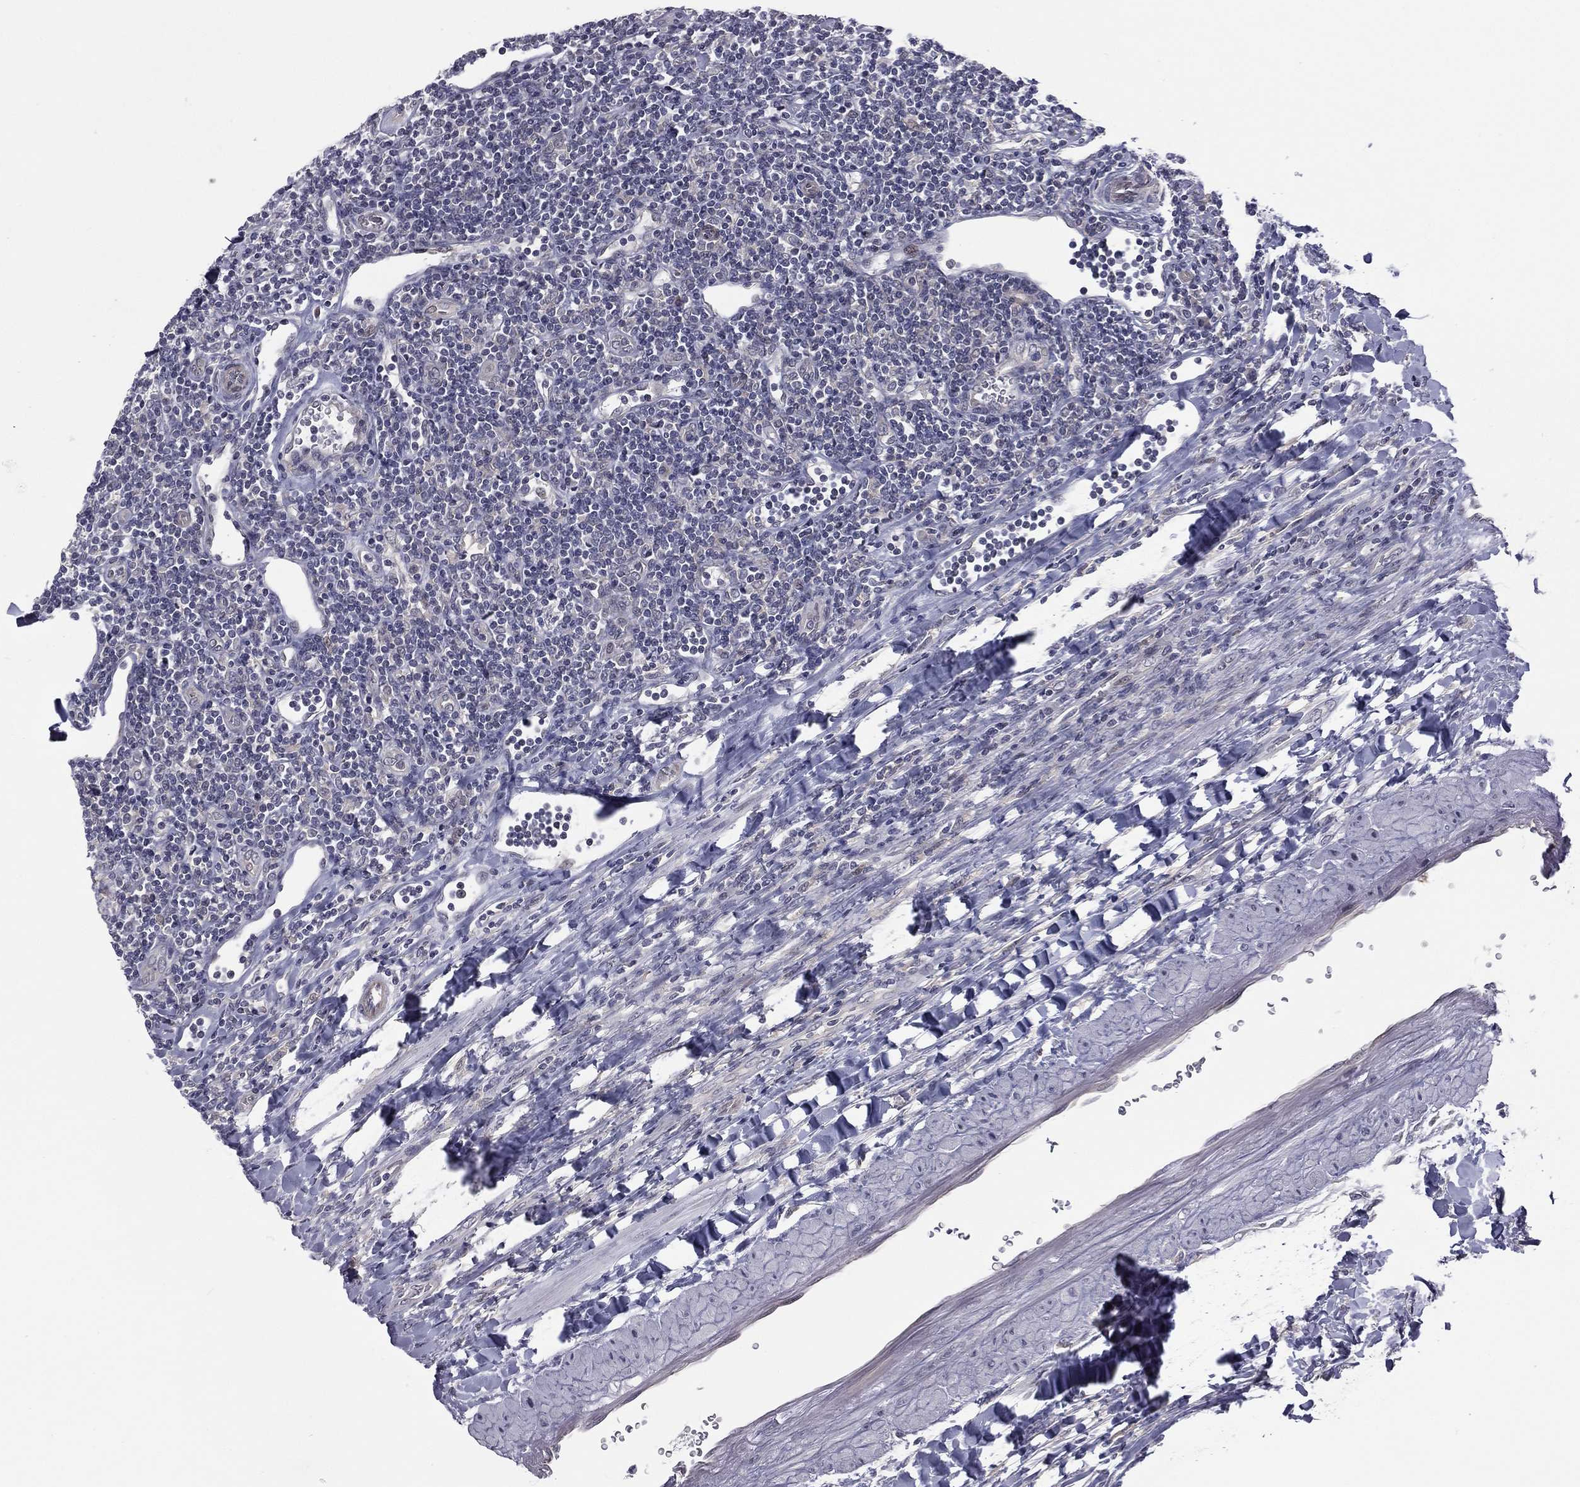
{"staining": {"intensity": "negative", "quantity": "none", "location": "none"}, "tissue": "lymphoma", "cell_type": "Tumor cells", "image_type": "cancer", "snomed": [{"axis": "morphology", "description": "Hodgkin's disease, NOS"}, {"axis": "topography", "description": "Lymph node"}], "caption": "Lymphoma stained for a protein using immunohistochemistry displays no staining tumor cells.", "gene": "ACTRT2", "patient": {"sex": "male", "age": 40}}